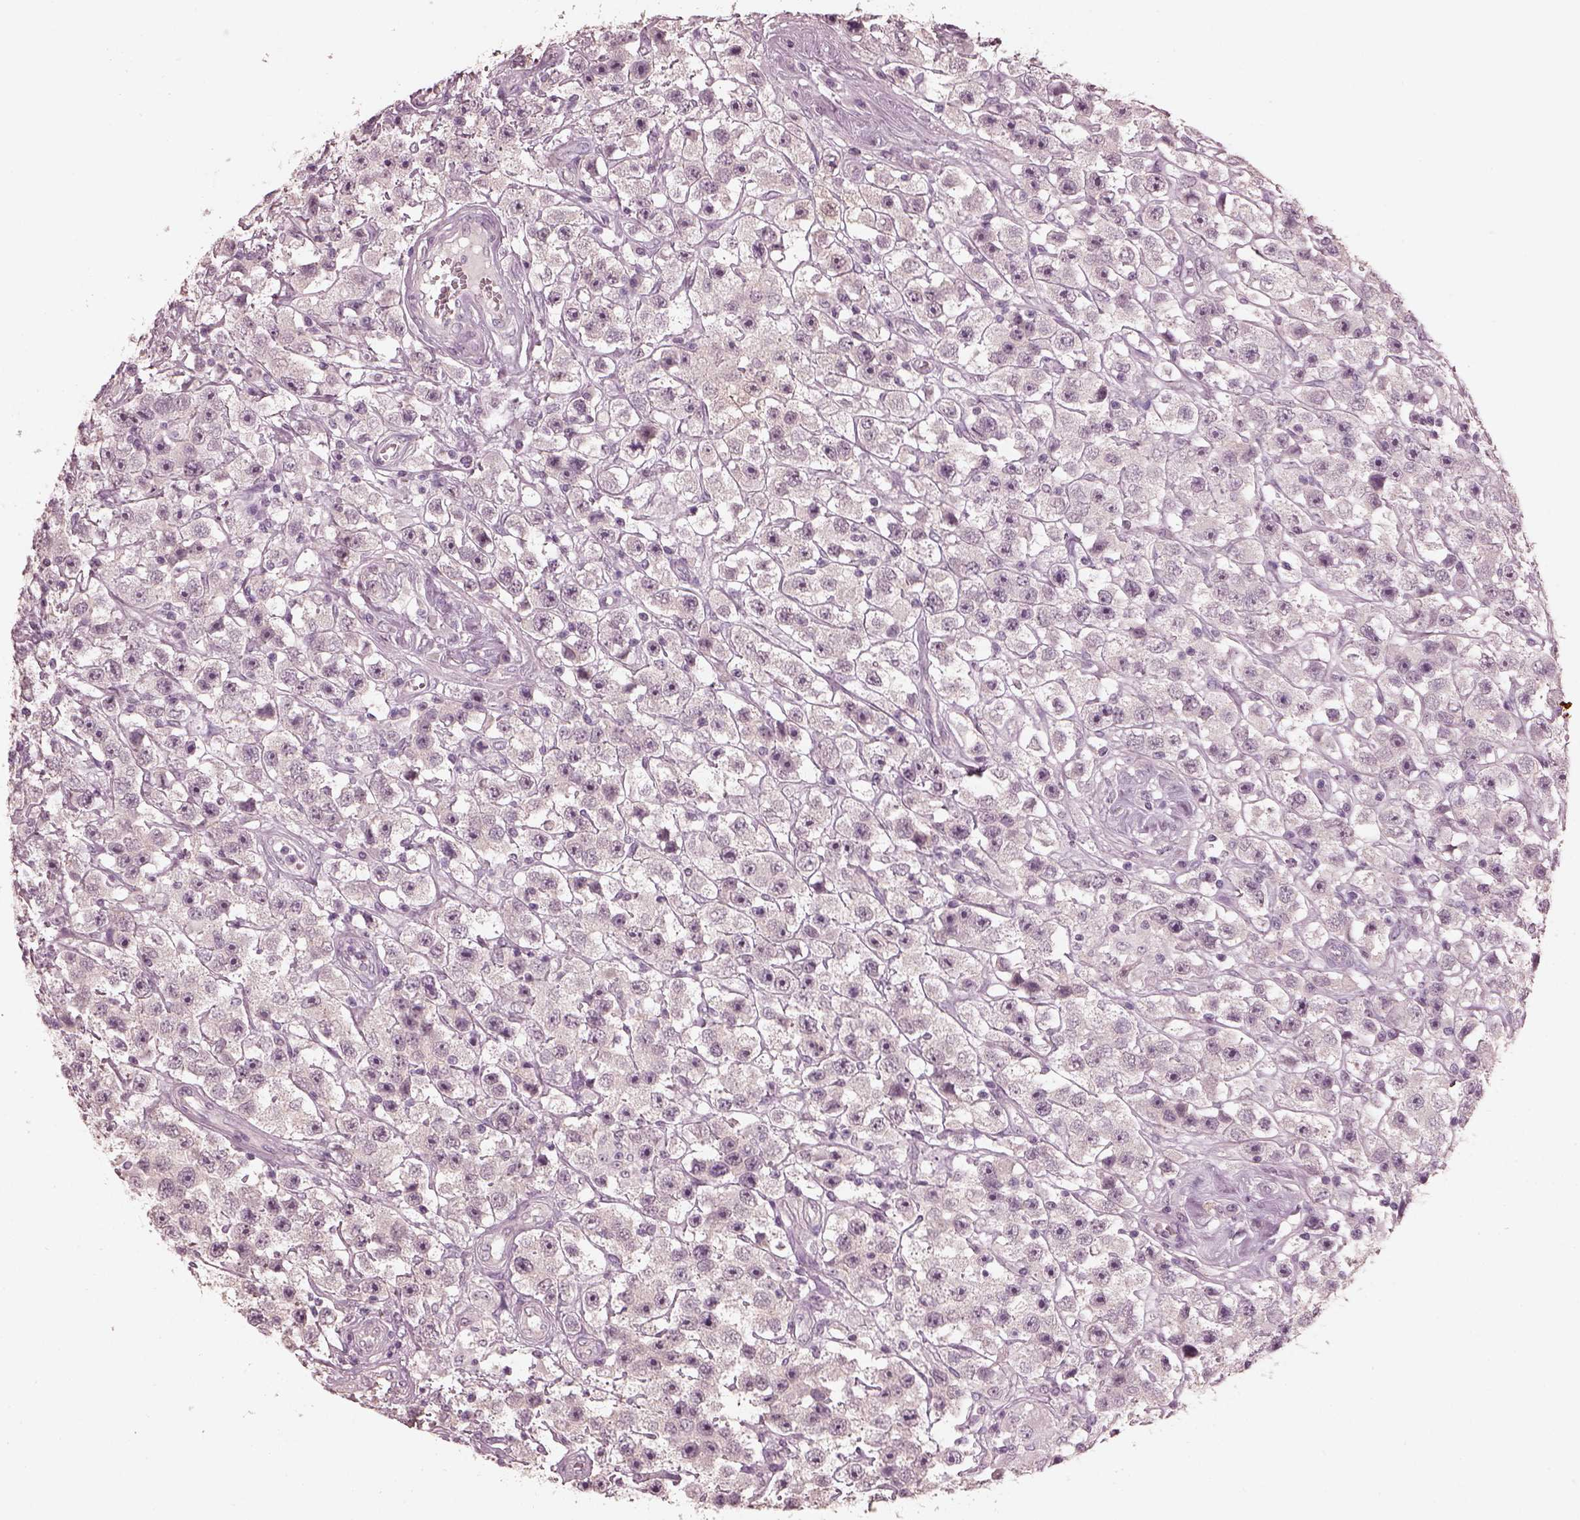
{"staining": {"intensity": "negative", "quantity": "none", "location": "none"}, "tissue": "testis cancer", "cell_type": "Tumor cells", "image_type": "cancer", "snomed": [{"axis": "morphology", "description": "Seminoma, NOS"}, {"axis": "topography", "description": "Testis"}], "caption": "Immunohistochemistry of human seminoma (testis) exhibits no positivity in tumor cells.", "gene": "OPTC", "patient": {"sex": "male", "age": 45}}